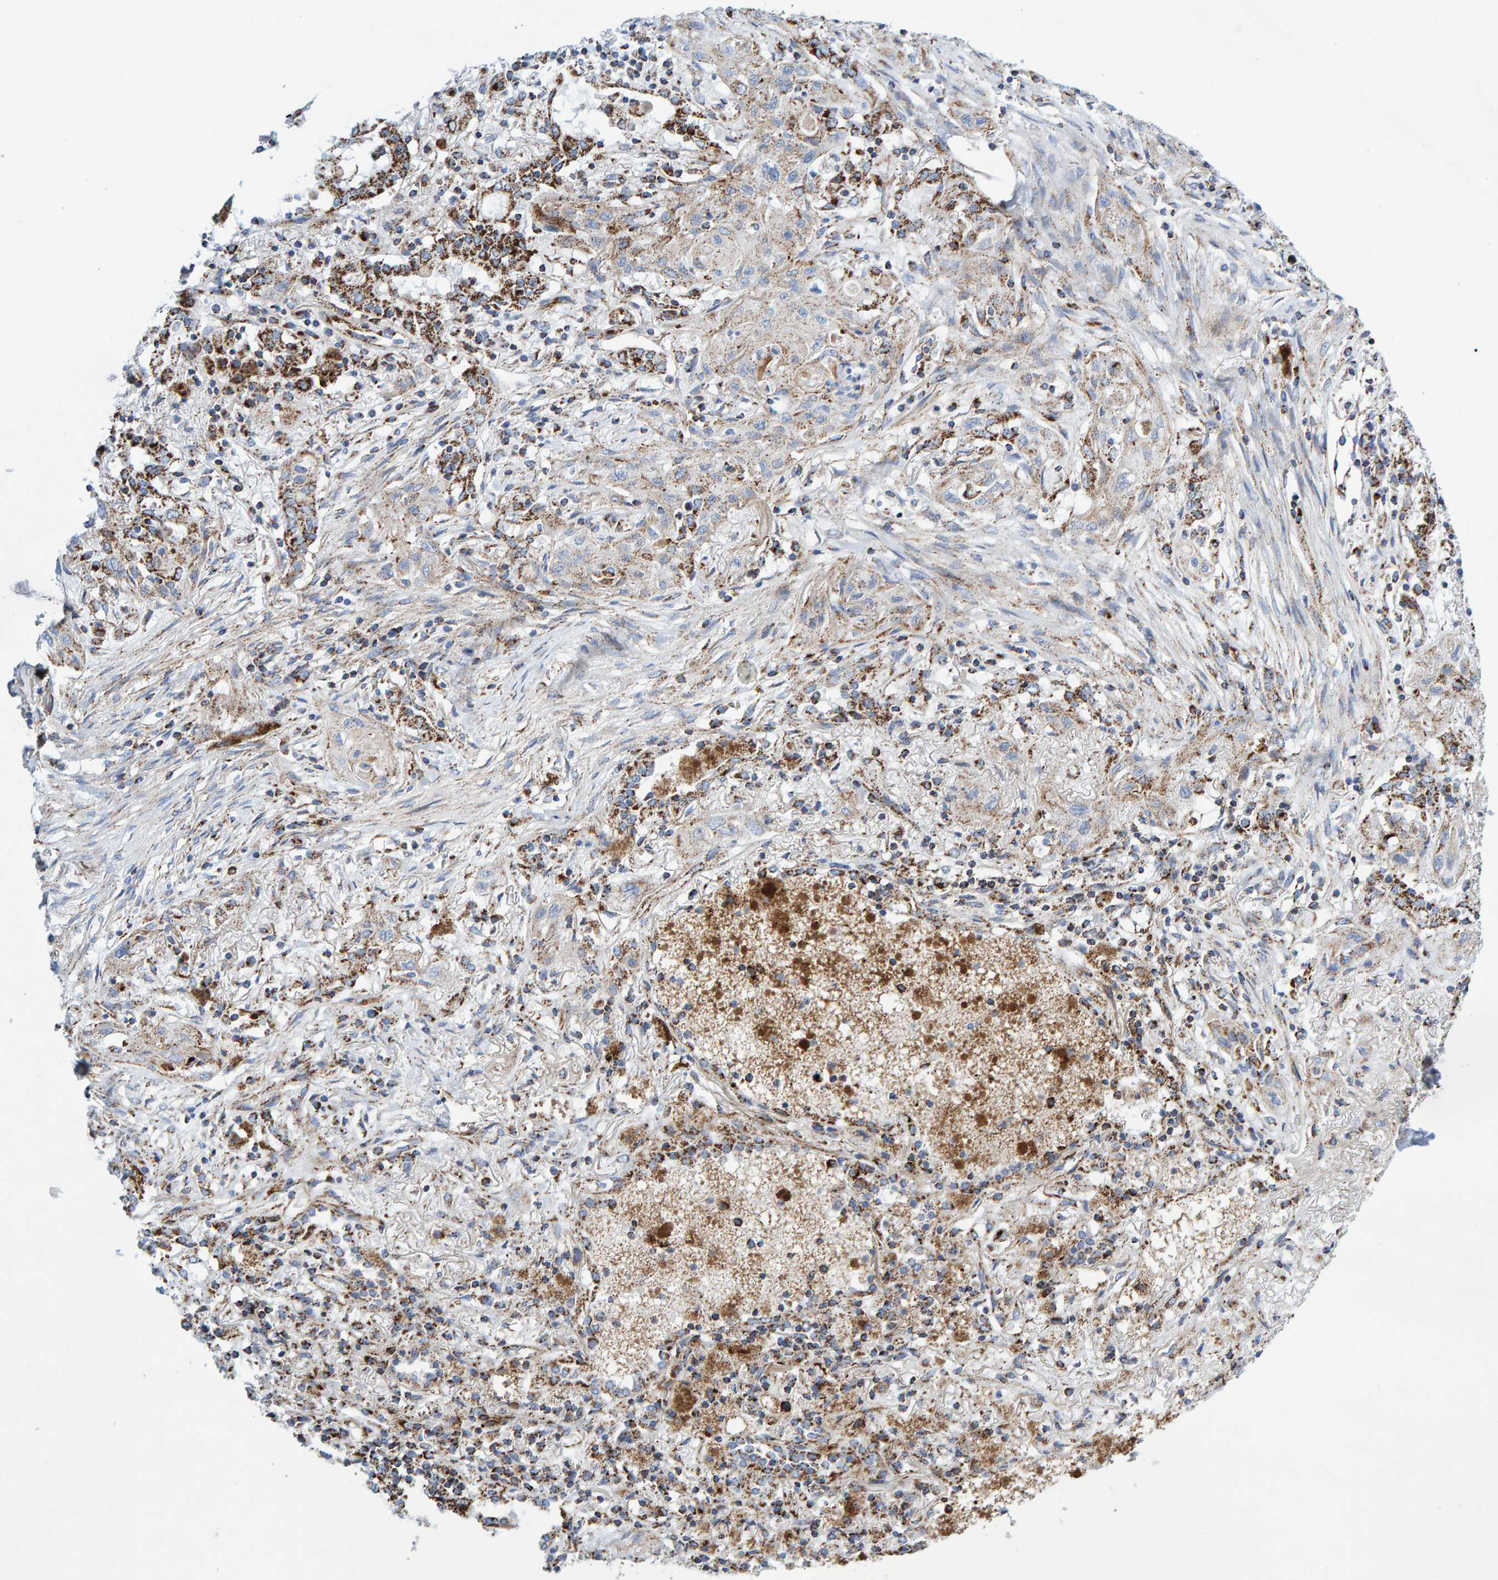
{"staining": {"intensity": "moderate", "quantity": ">75%", "location": "cytoplasmic/membranous"}, "tissue": "lung cancer", "cell_type": "Tumor cells", "image_type": "cancer", "snomed": [{"axis": "morphology", "description": "Squamous cell carcinoma, NOS"}, {"axis": "topography", "description": "Lung"}], "caption": "A brown stain highlights moderate cytoplasmic/membranous positivity of a protein in lung cancer tumor cells.", "gene": "GGTA1", "patient": {"sex": "female", "age": 47}}